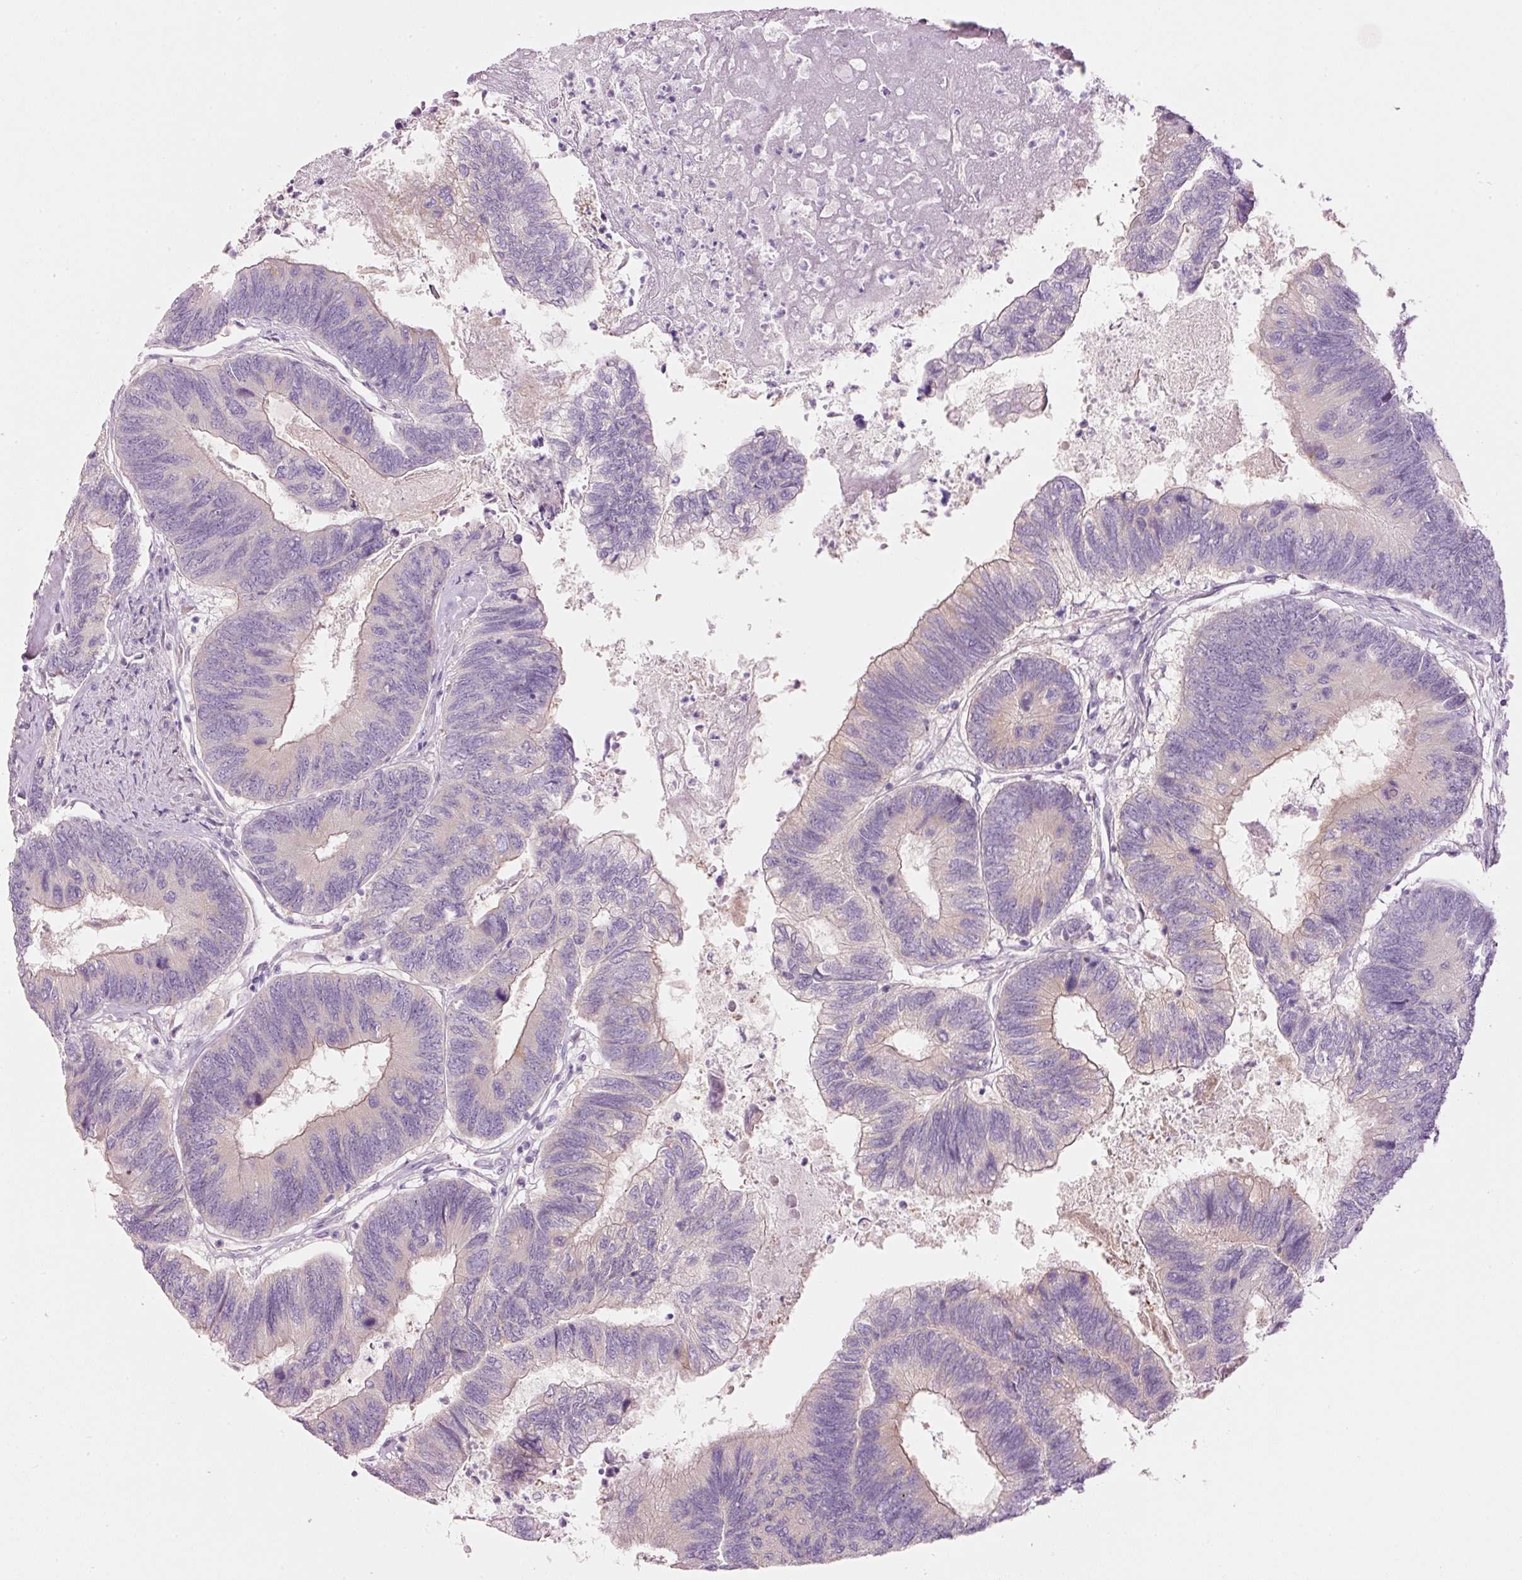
{"staining": {"intensity": "weak", "quantity": "<25%", "location": "cytoplasmic/membranous"}, "tissue": "colorectal cancer", "cell_type": "Tumor cells", "image_type": "cancer", "snomed": [{"axis": "morphology", "description": "Adenocarcinoma, NOS"}, {"axis": "topography", "description": "Colon"}], "caption": "This is a micrograph of immunohistochemistry (IHC) staining of colorectal cancer, which shows no expression in tumor cells.", "gene": "PDXDC1", "patient": {"sex": "female", "age": 67}}